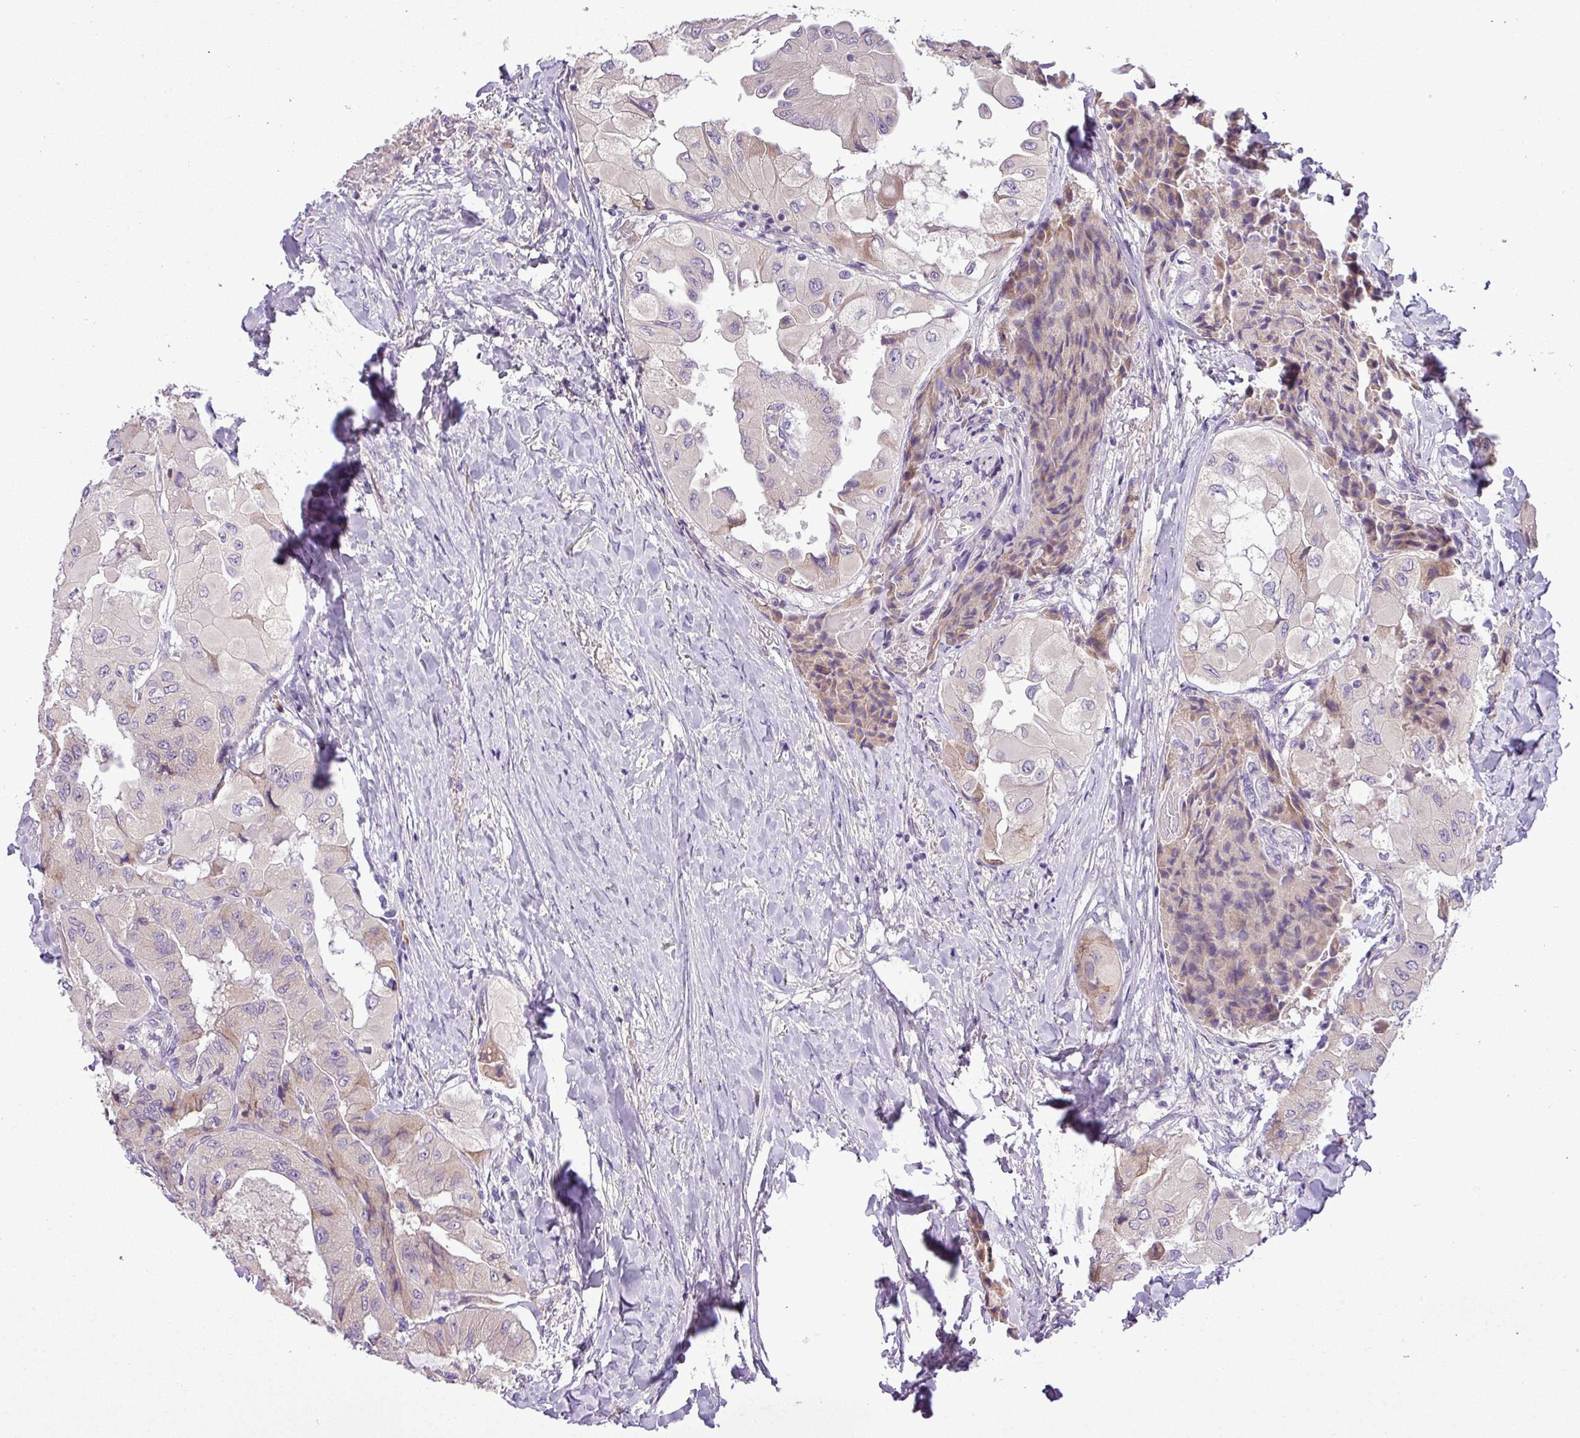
{"staining": {"intensity": "weak", "quantity": "<25%", "location": "cytoplasmic/membranous"}, "tissue": "thyroid cancer", "cell_type": "Tumor cells", "image_type": "cancer", "snomed": [{"axis": "morphology", "description": "Normal tissue, NOS"}, {"axis": "morphology", "description": "Papillary adenocarcinoma, NOS"}, {"axis": "topography", "description": "Thyroid gland"}], "caption": "DAB (3,3'-diaminobenzidine) immunohistochemical staining of thyroid cancer (papillary adenocarcinoma) shows no significant staining in tumor cells.", "gene": "MOCS3", "patient": {"sex": "female", "age": 59}}